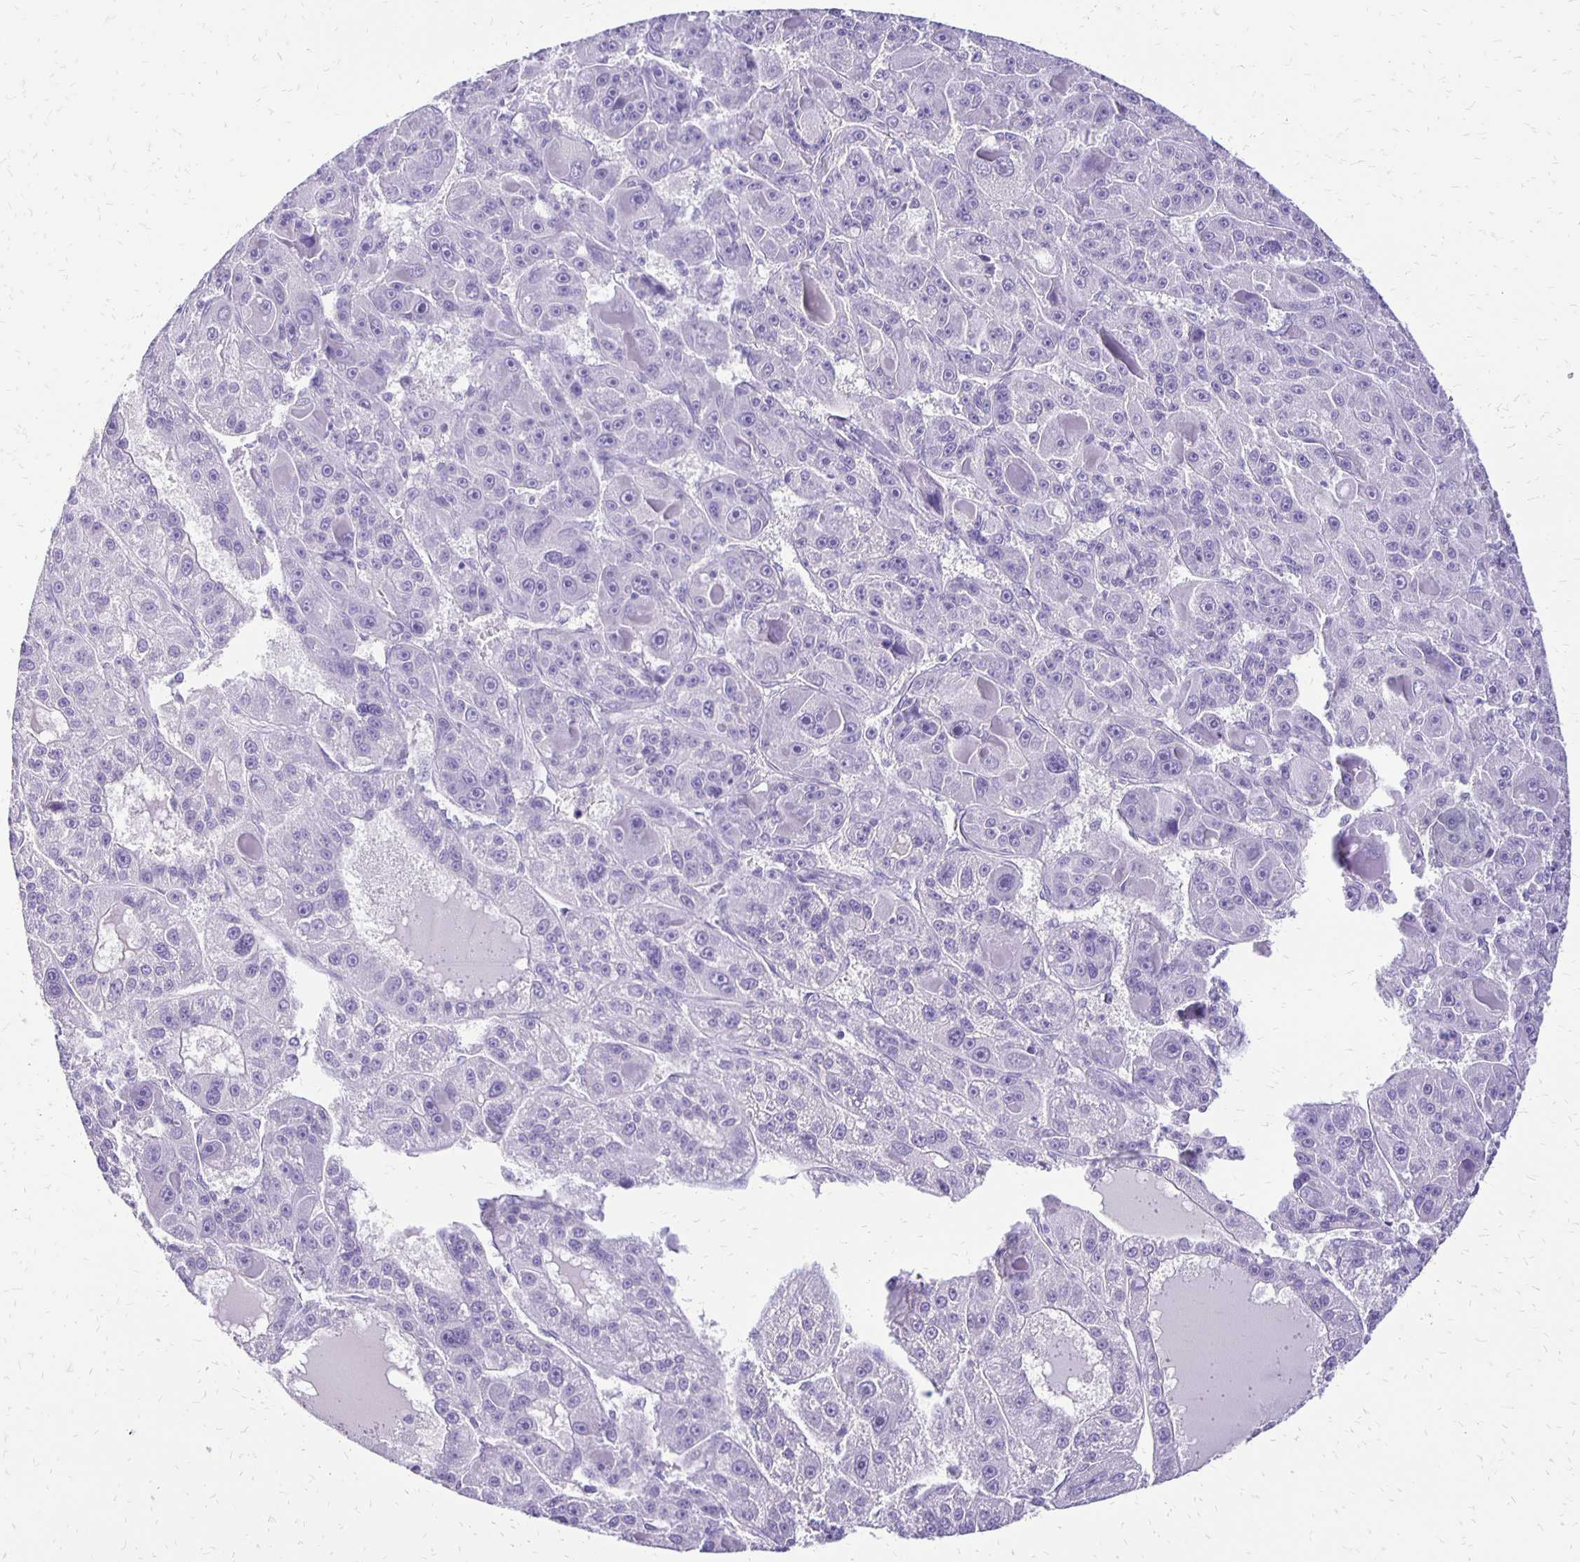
{"staining": {"intensity": "negative", "quantity": "none", "location": "none"}, "tissue": "liver cancer", "cell_type": "Tumor cells", "image_type": "cancer", "snomed": [{"axis": "morphology", "description": "Carcinoma, Hepatocellular, NOS"}, {"axis": "topography", "description": "Liver"}], "caption": "A micrograph of human liver cancer (hepatocellular carcinoma) is negative for staining in tumor cells.", "gene": "ANKRD45", "patient": {"sex": "male", "age": 76}}